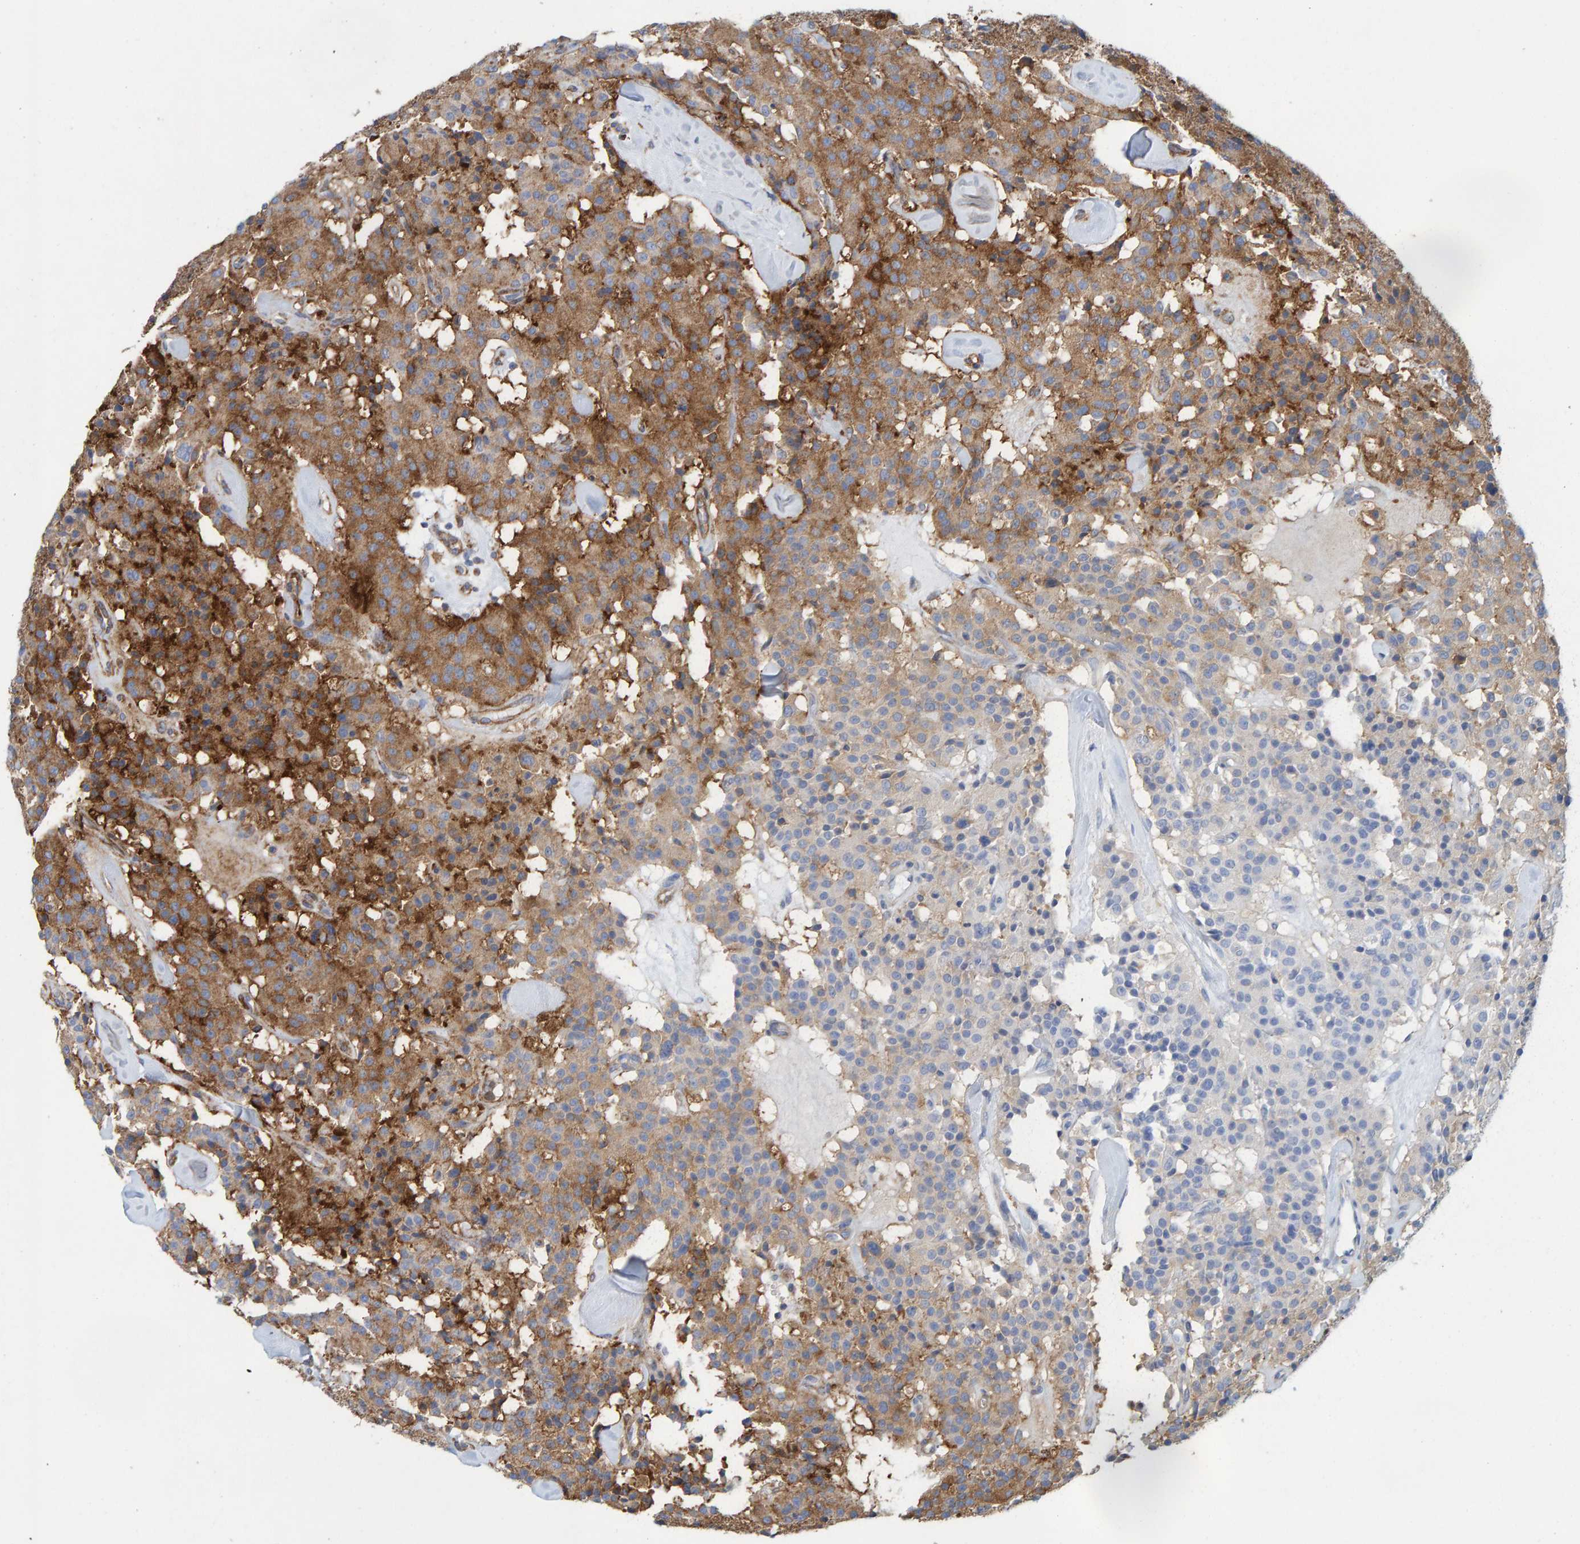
{"staining": {"intensity": "moderate", "quantity": "25%-75%", "location": "cytoplasmic/membranous"}, "tissue": "carcinoid", "cell_type": "Tumor cells", "image_type": "cancer", "snomed": [{"axis": "morphology", "description": "Carcinoid, malignant, NOS"}, {"axis": "topography", "description": "Lung"}], "caption": "This is a photomicrograph of IHC staining of malignant carcinoid, which shows moderate expression in the cytoplasmic/membranous of tumor cells.", "gene": "MVP", "patient": {"sex": "male", "age": 30}}